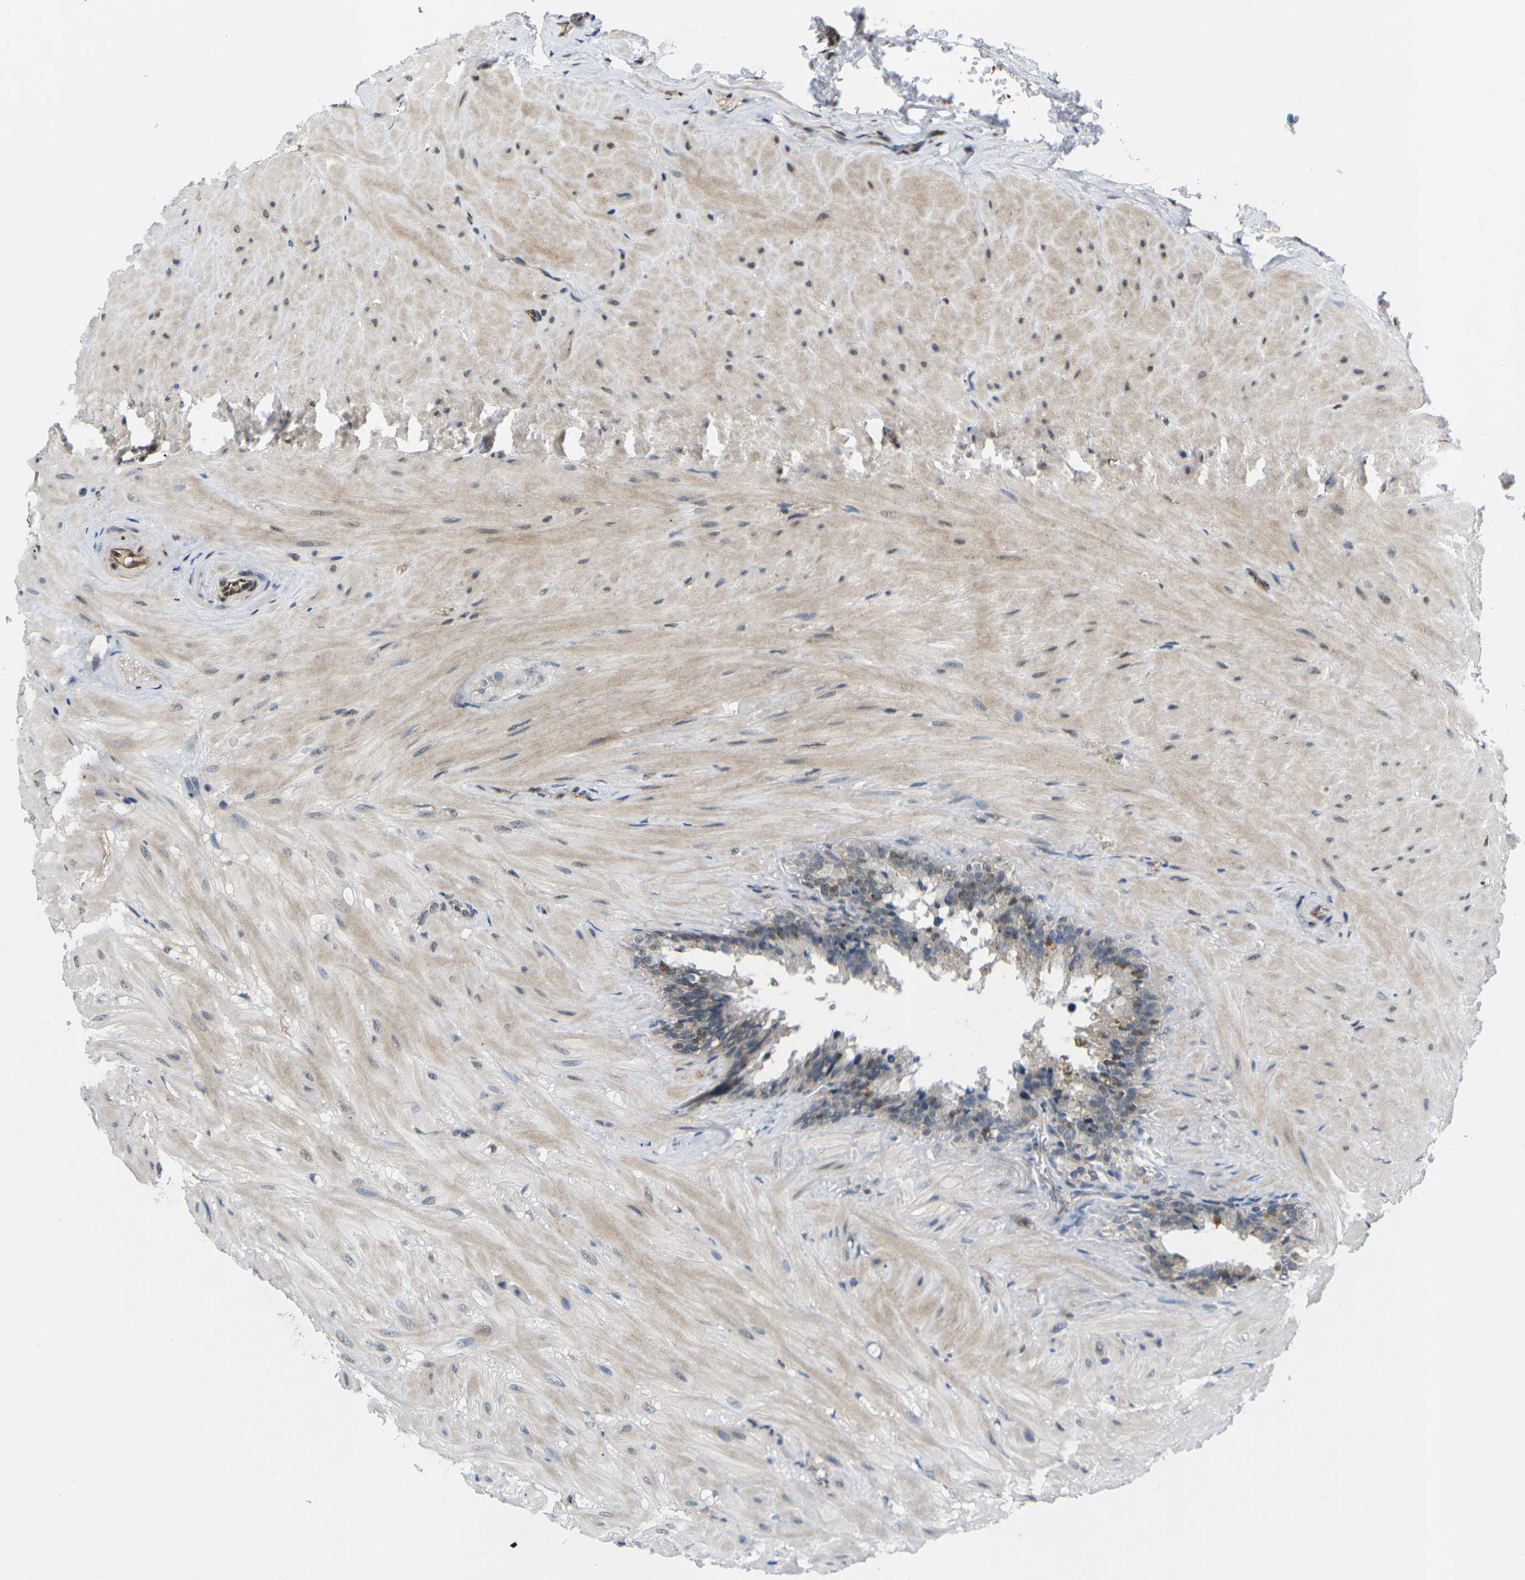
{"staining": {"intensity": "moderate", "quantity": "25%-75%", "location": "cytoplasmic/membranous"}, "tissue": "seminal vesicle", "cell_type": "Glandular cells", "image_type": "normal", "snomed": [{"axis": "morphology", "description": "Normal tissue, NOS"}, {"axis": "topography", "description": "Seminal veicle"}], "caption": "Protein staining reveals moderate cytoplasmic/membranous positivity in approximately 25%-75% of glandular cells in normal seminal vesicle. The protein of interest is stained brown, and the nuclei are stained in blue (DAB IHC with brightfield microscopy, high magnification).", "gene": "ERBB4", "patient": {"sex": "male", "age": 46}}